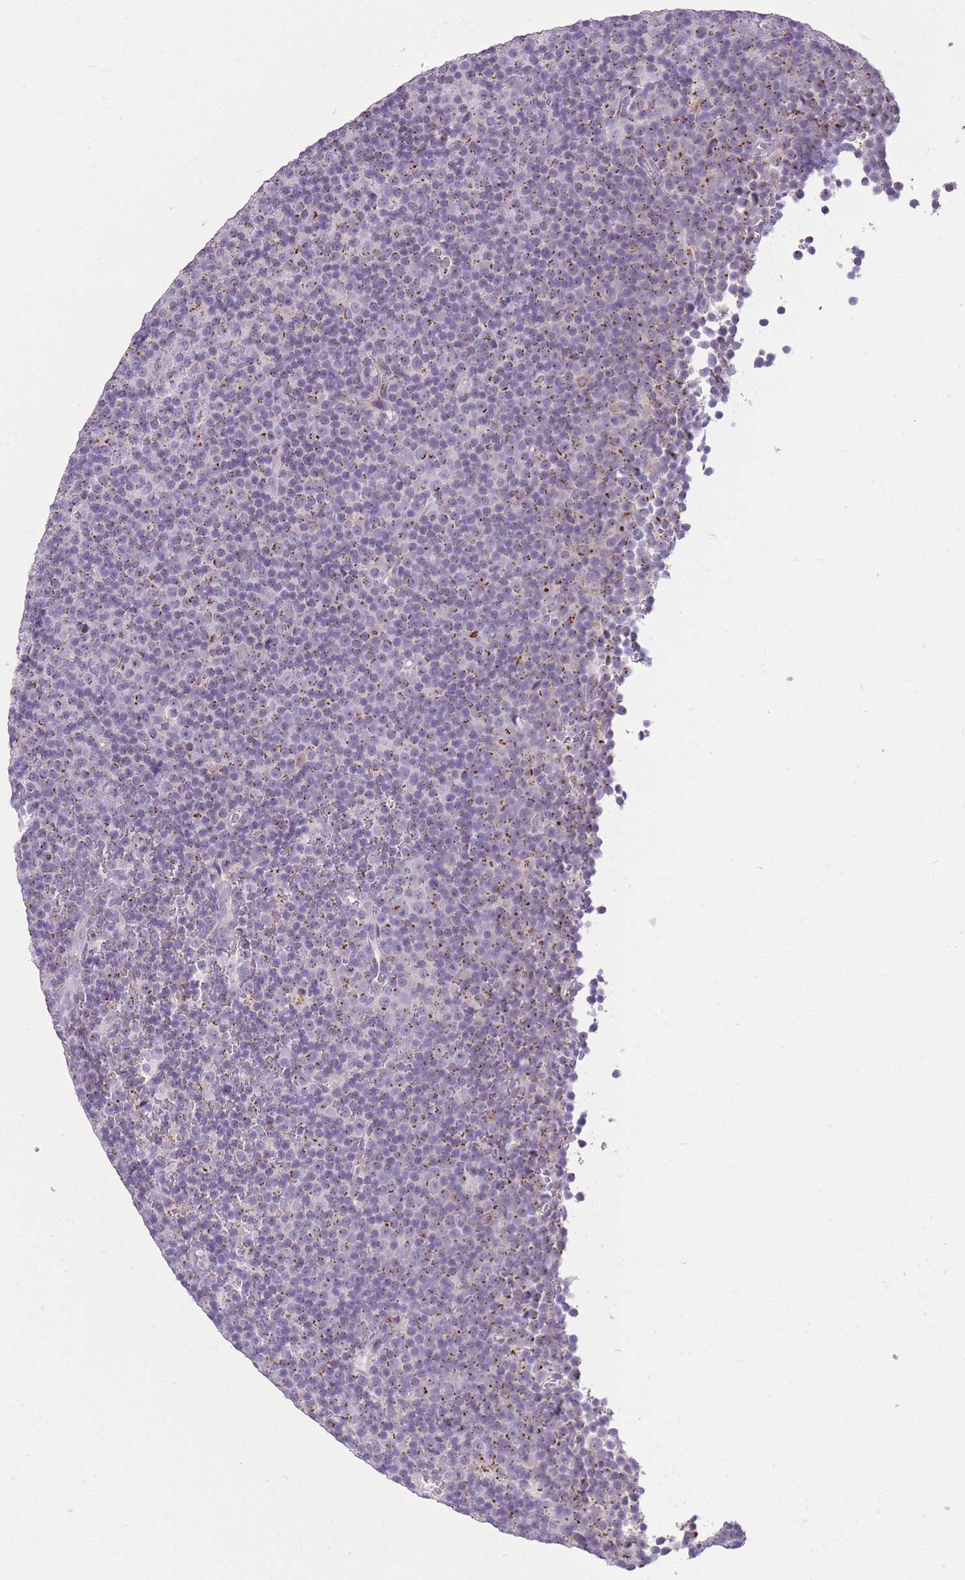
{"staining": {"intensity": "moderate", "quantity": ">75%", "location": "cytoplasmic/membranous"}, "tissue": "lymphoma", "cell_type": "Tumor cells", "image_type": "cancer", "snomed": [{"axis": "morphology", "description": "Malignant lymphoma, non-Hodgkin's type, Low grade"}, {"axis": "topography", "description": "Lymph node"}], "caption": "This is an image of immunohistochemistry (IHC) staining of low-grade malignant lymphoma, non-Hodgkin's type, which shows moderate positivity in the cytoplasmic/membranous of tumor cells.", "gene": "B4GALT2", "patient": {"sex": "female", "age": 67}}